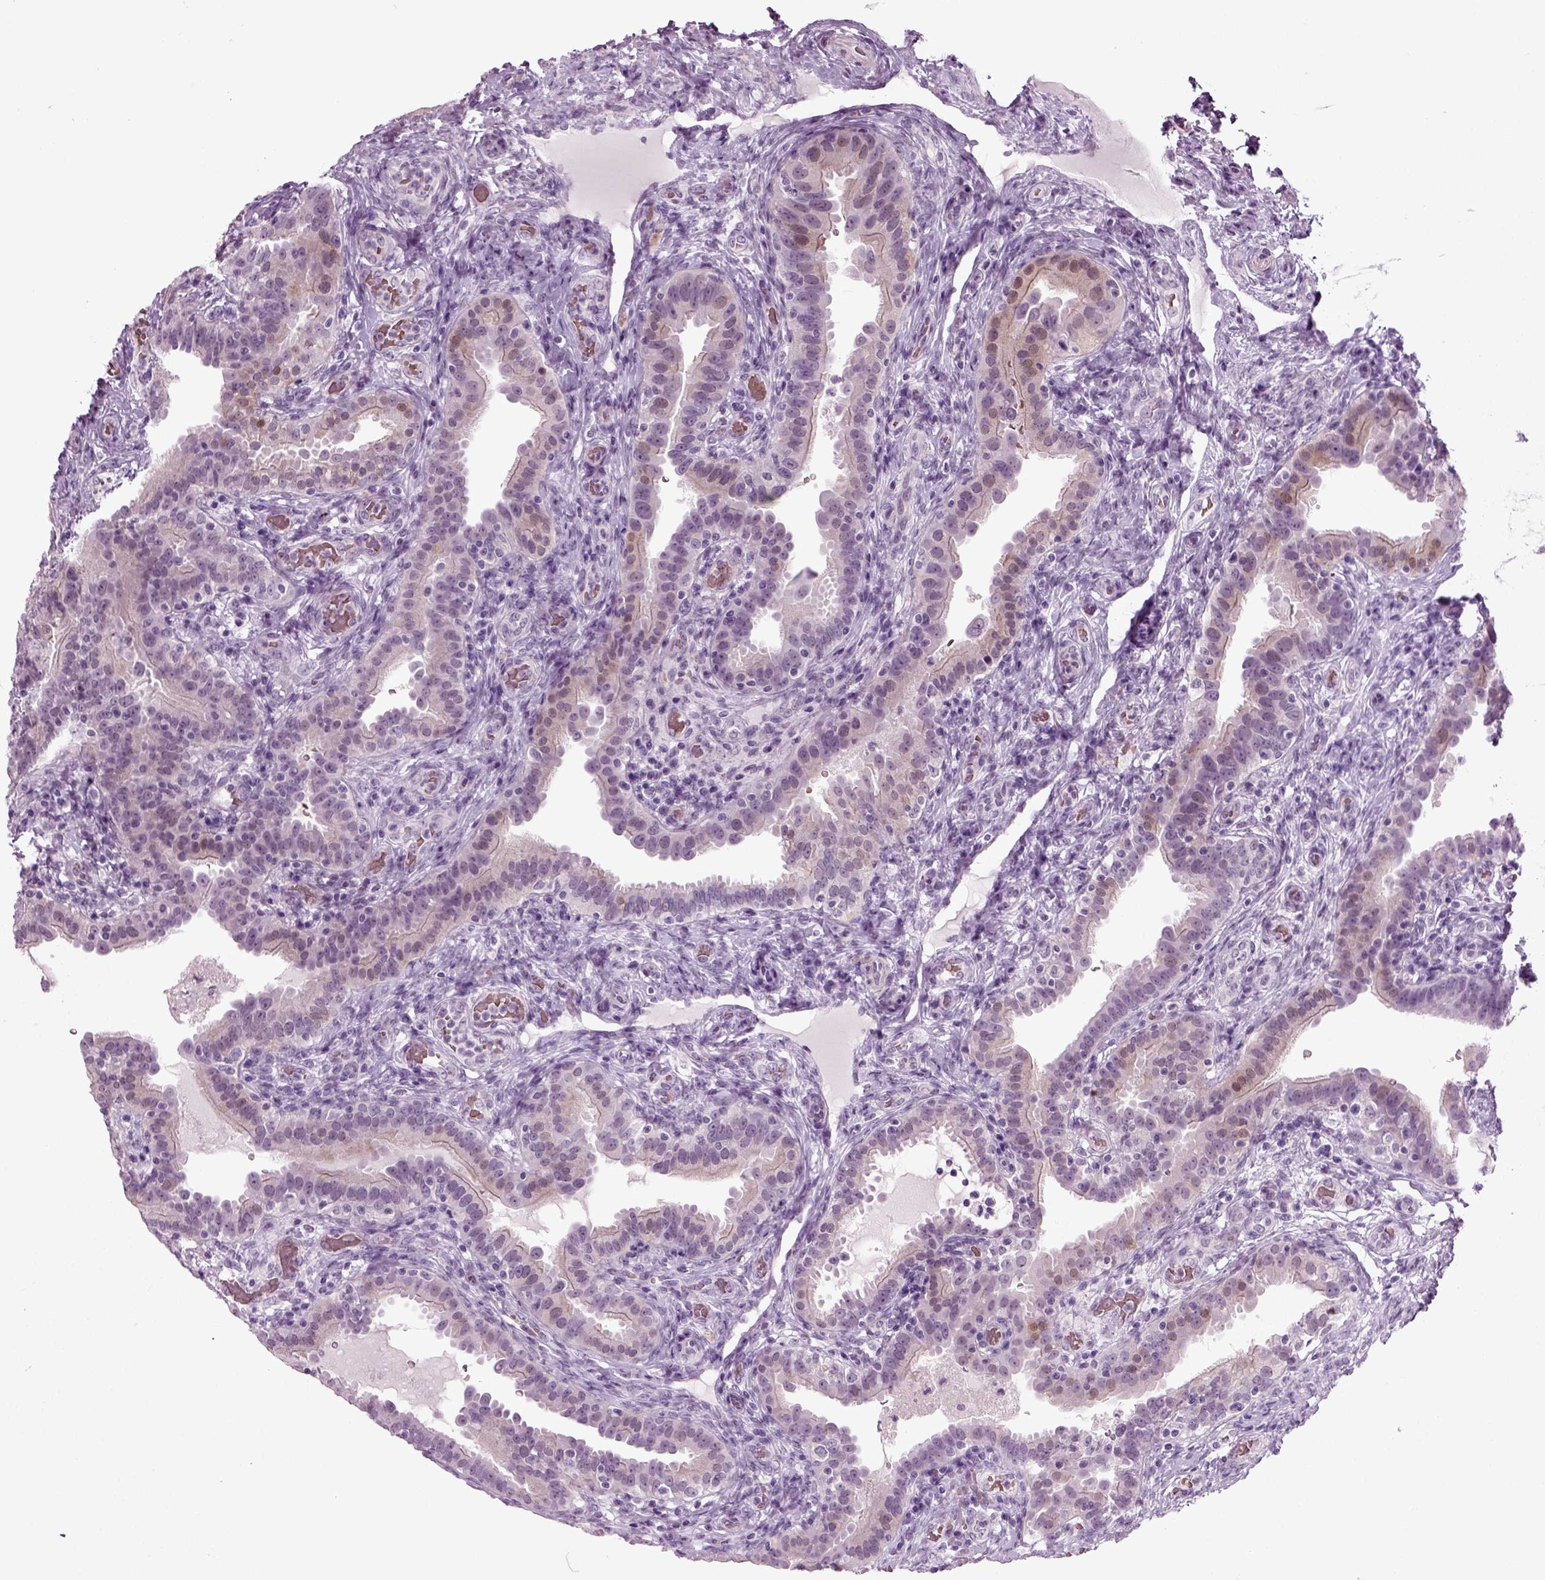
{"staining": {"intensity": "negative", "quantity": "none", "location": "none"}, "tissue": "fallopian tube", "cell_type": "Glandular cells", "image_type": "normal", "snomed": [{"axis": "morphology", "description": "Normal tissue, NOS"}, {"axis": "topography", "description": "Fallopian tube"}, {"axis": "topography", "description": "Ovary"}], "caption": "High power microscopy image of an IHC image of unremarkable fallopian tube, revealing no significant staining in glandular cells.", "gene": "ZC2HC1C", "patient": {"sex": "female", "age": 41}}